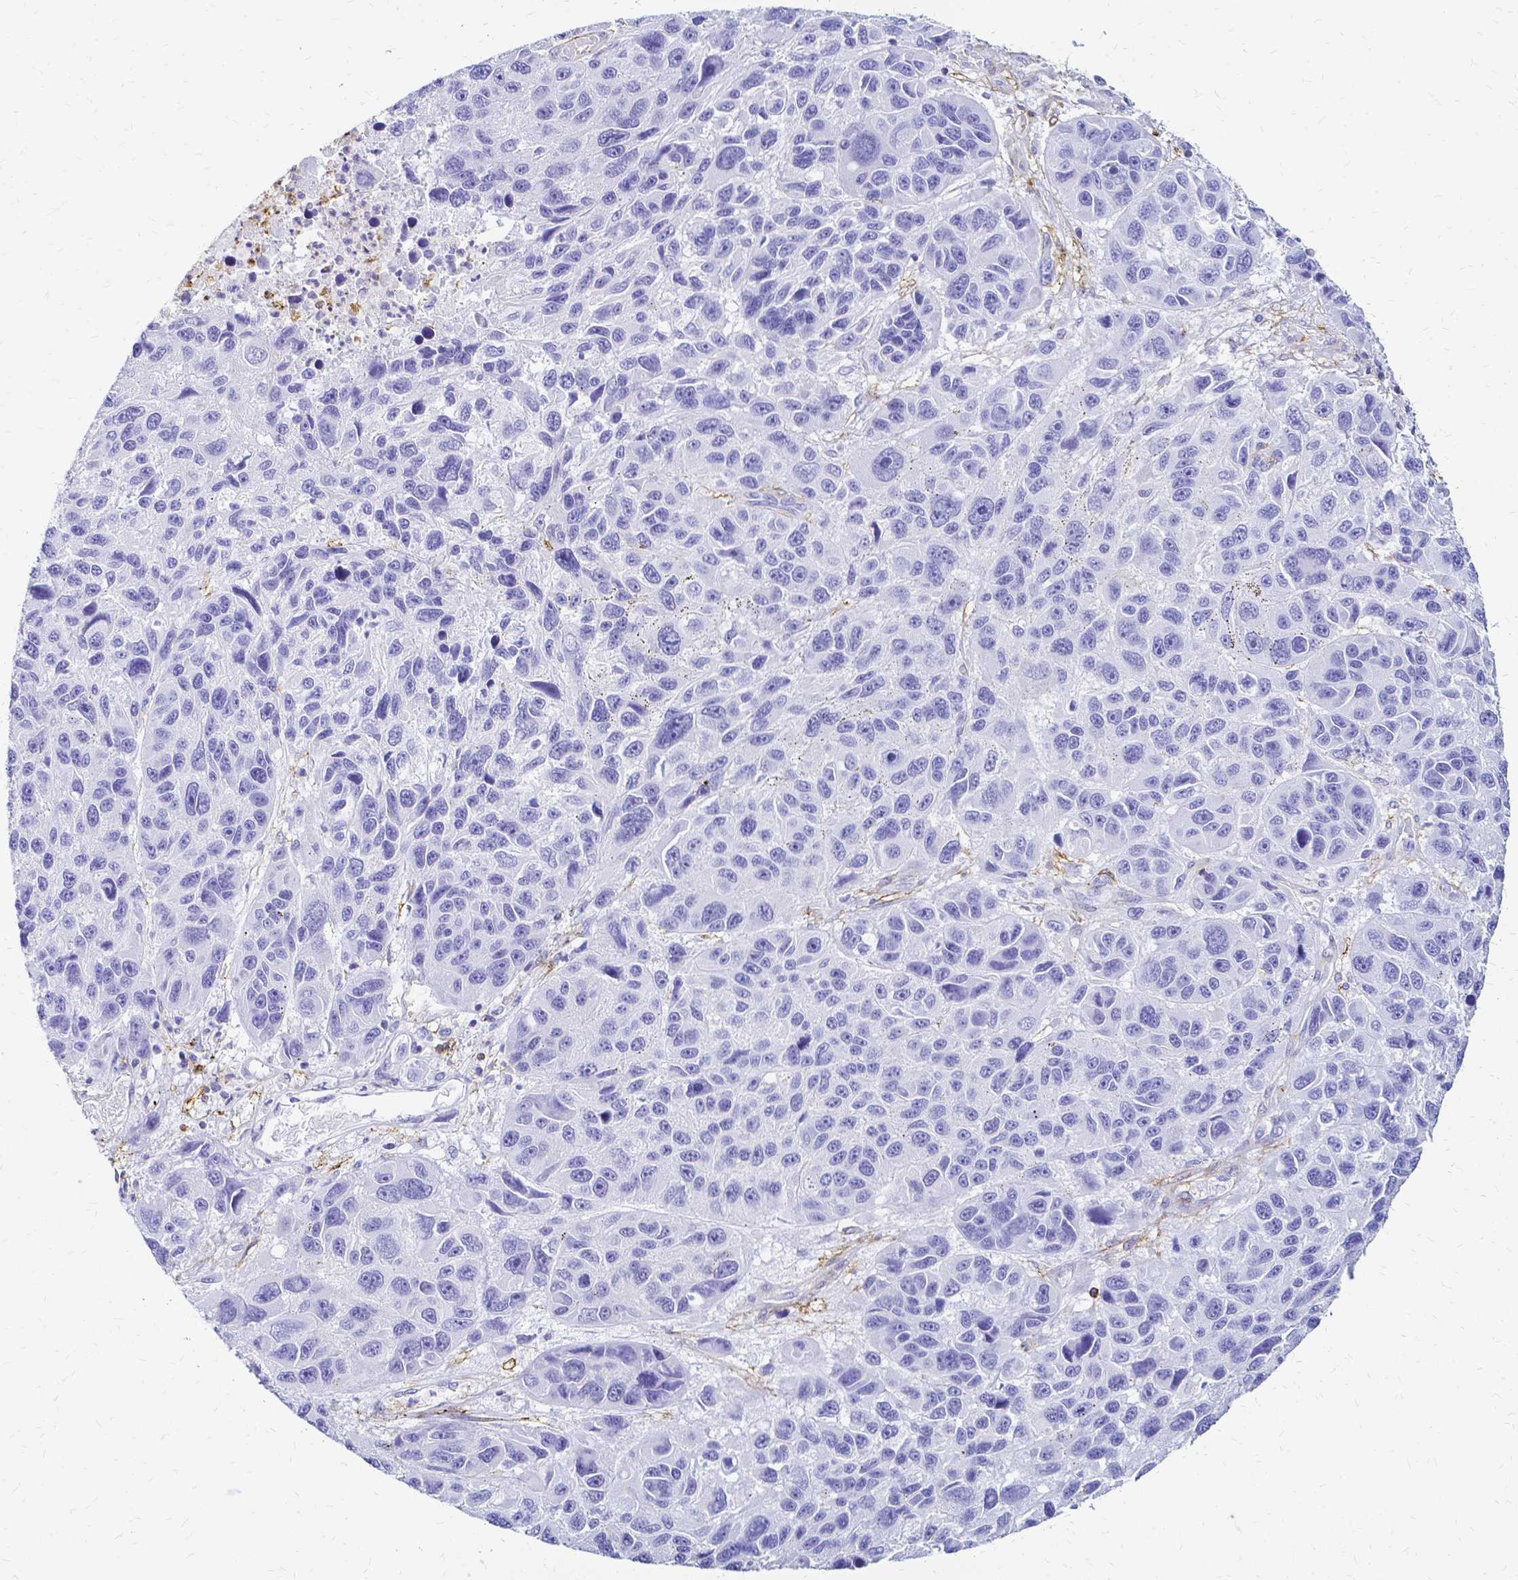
{"staining": {"intensity": "negative", "quantity": "none", "location": "none"}, "tissue": "melanoma", "cell_type": "Tumor cells", "image_type": "cancer", "snomed": [{"axis": "morphology", "description": "Malignant melanoma, NOS"}, {"axis": "topography", "description": "Skin"}], "caption": "This photomicrograph is of melanoma stained with immunohistochemistry (IHC) to label a protein in brown with the nuclei are counter-stained blue. There is no positivity in tumor cells.", "gene": "HSPA12A", "patient": {"sex": "male", "age": 53}}